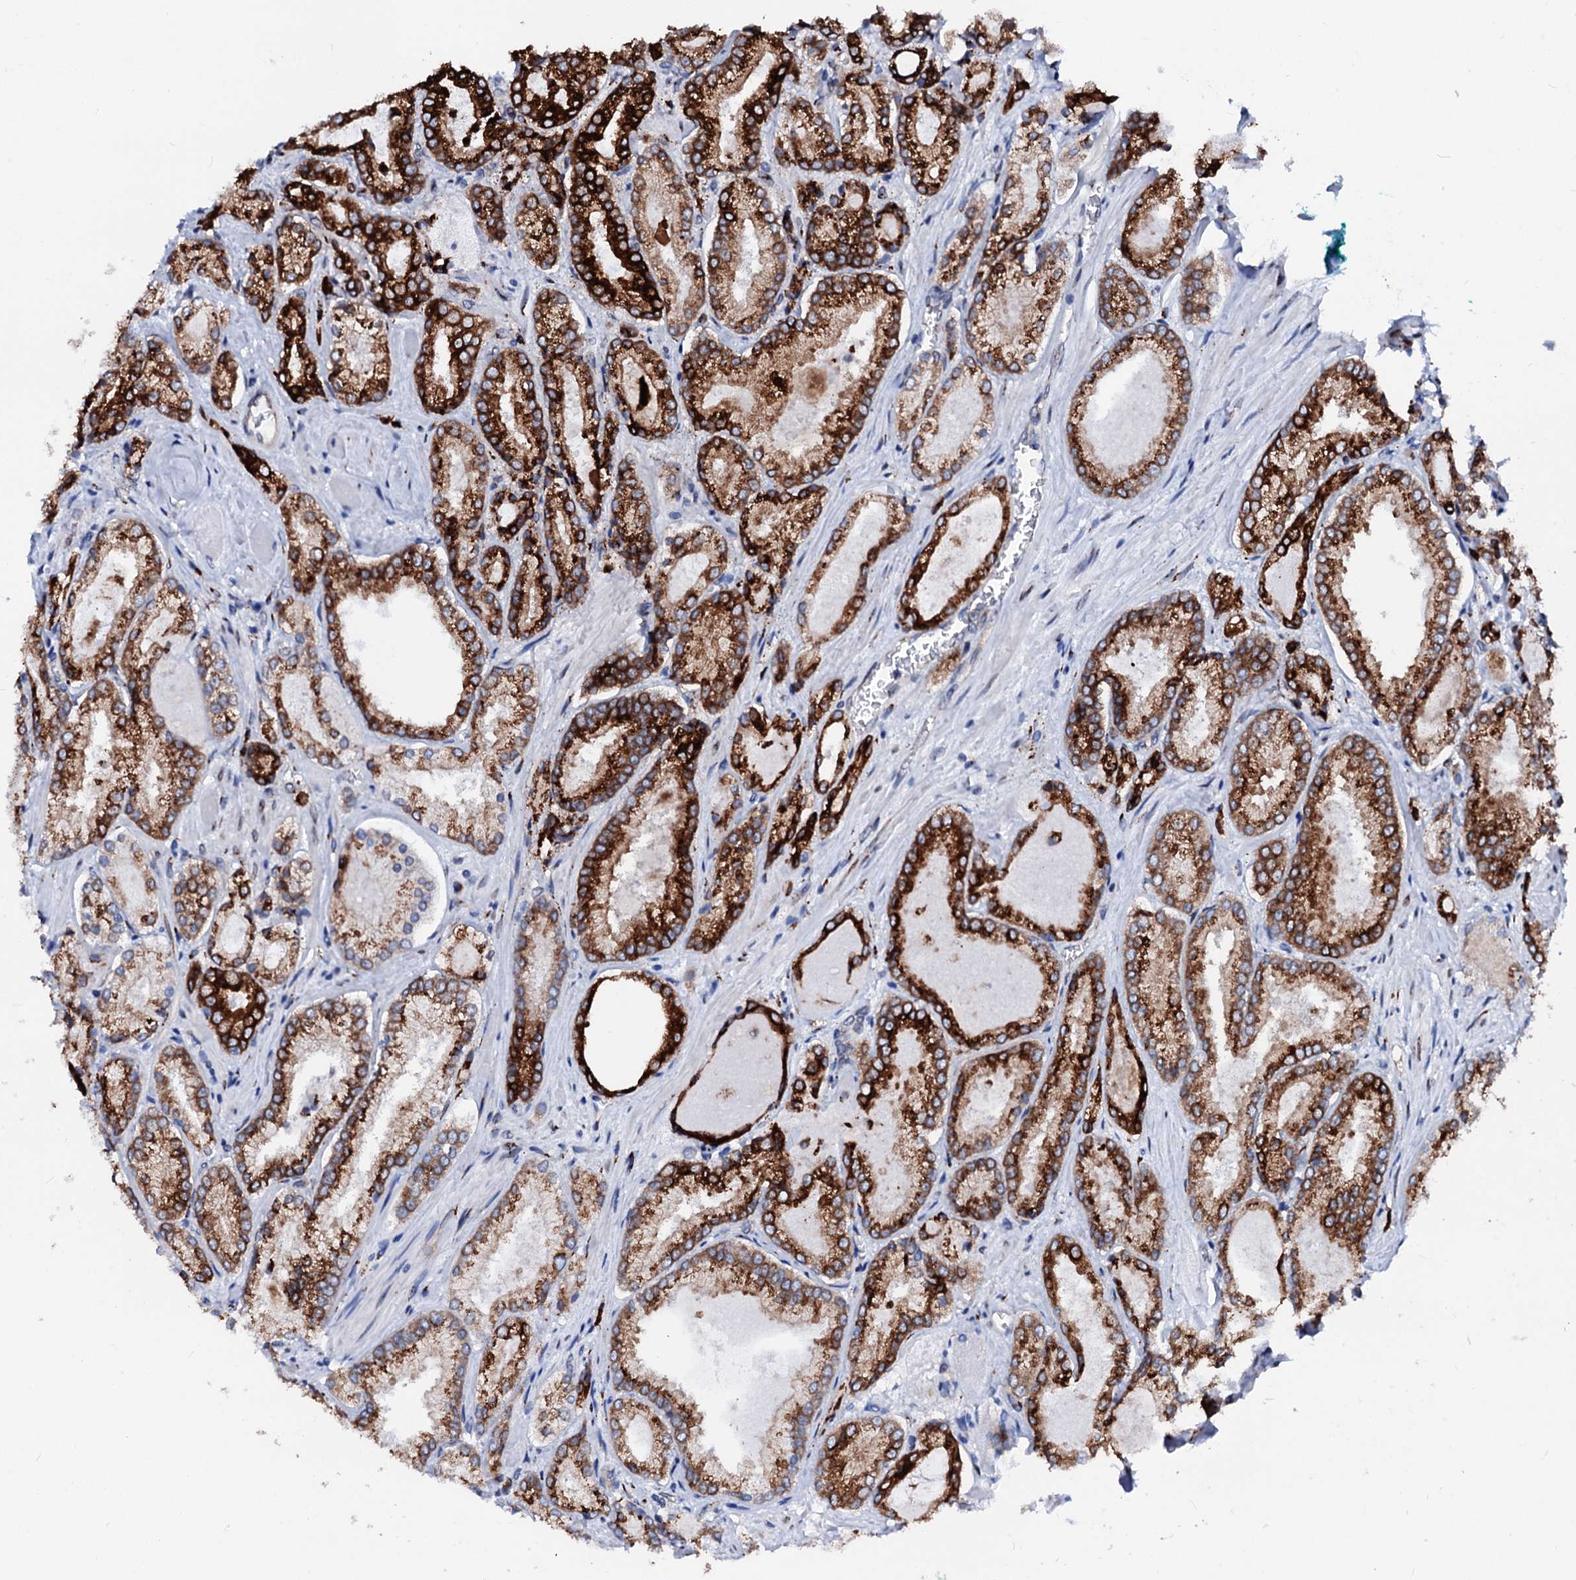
{"staining": {"intensity": "strong", "quantity": ">75%", "location": "cytoplasmic/membranous"}, "tissue": "prostate cancer", "cell_type": "Tumor cells", "image_type": "cancer", "snomed": [{"axis": "morphology", "description": "Adenocarcinoma, Low grade"}, {"axis": "topography", "description": "Prostate"}], "caption": "Immunohistochemistry (DAB (3,3'-diaminobenzidine)) staining of prostate cancer (adenocarcinoma (low-grade)) displays strong cytoplasmic/membranous protein expression in approximately >75% of tumor cells. The protein is stained brown, and the nuclei are stained in blue (DAB (3,3'-diaminobenzidine) IHC with brightfield microscopy, high magnification).", "gene": "TMCO3", "patient": {"sex": "male", "age": 74}}